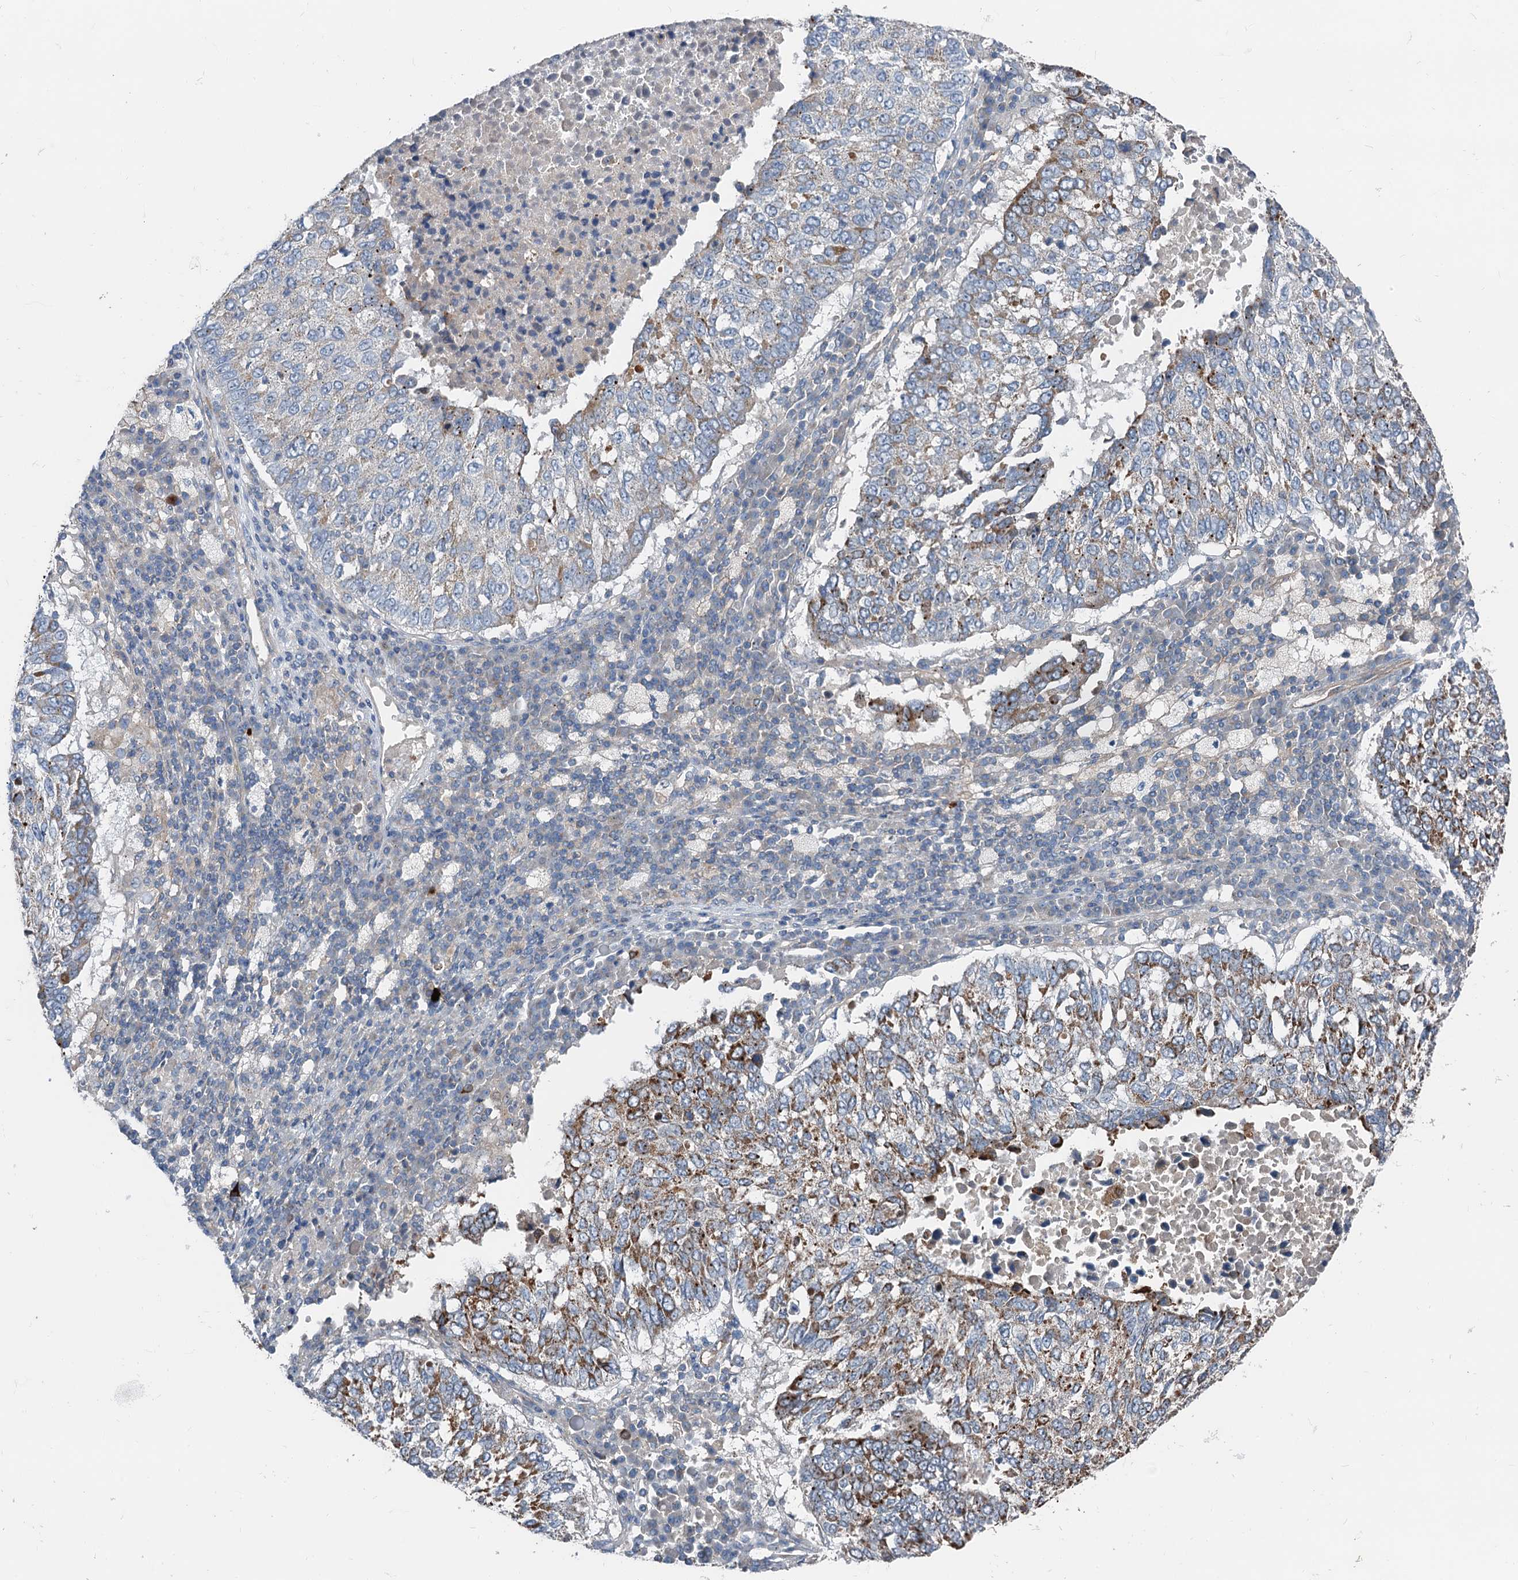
{"staining": {"intensity": "moderate", "quantity": "25%-75%", "location": "cytoplasmic/membranous"}, "tissue": "lung cancer", "cell_type": "Tumor cells", "image_type": "cancer", "snomed": [{"axis": "morphology", "description": "Squamous cell carcinoma, NOS"}, {"axis": "topography", "description": "Lung"}], "caption": "Tumor cells show medium levels of moderate cytoplasmic/membranous staining in about 25%-75% of cells in squamous cell carcinoma (lung). (DAB (3,3'-diaminobenzidine) IHC with brightfield microscopy, high magnification).", "gene": "ANKRD26", "patient": {"sex": "male", "age": 73}}